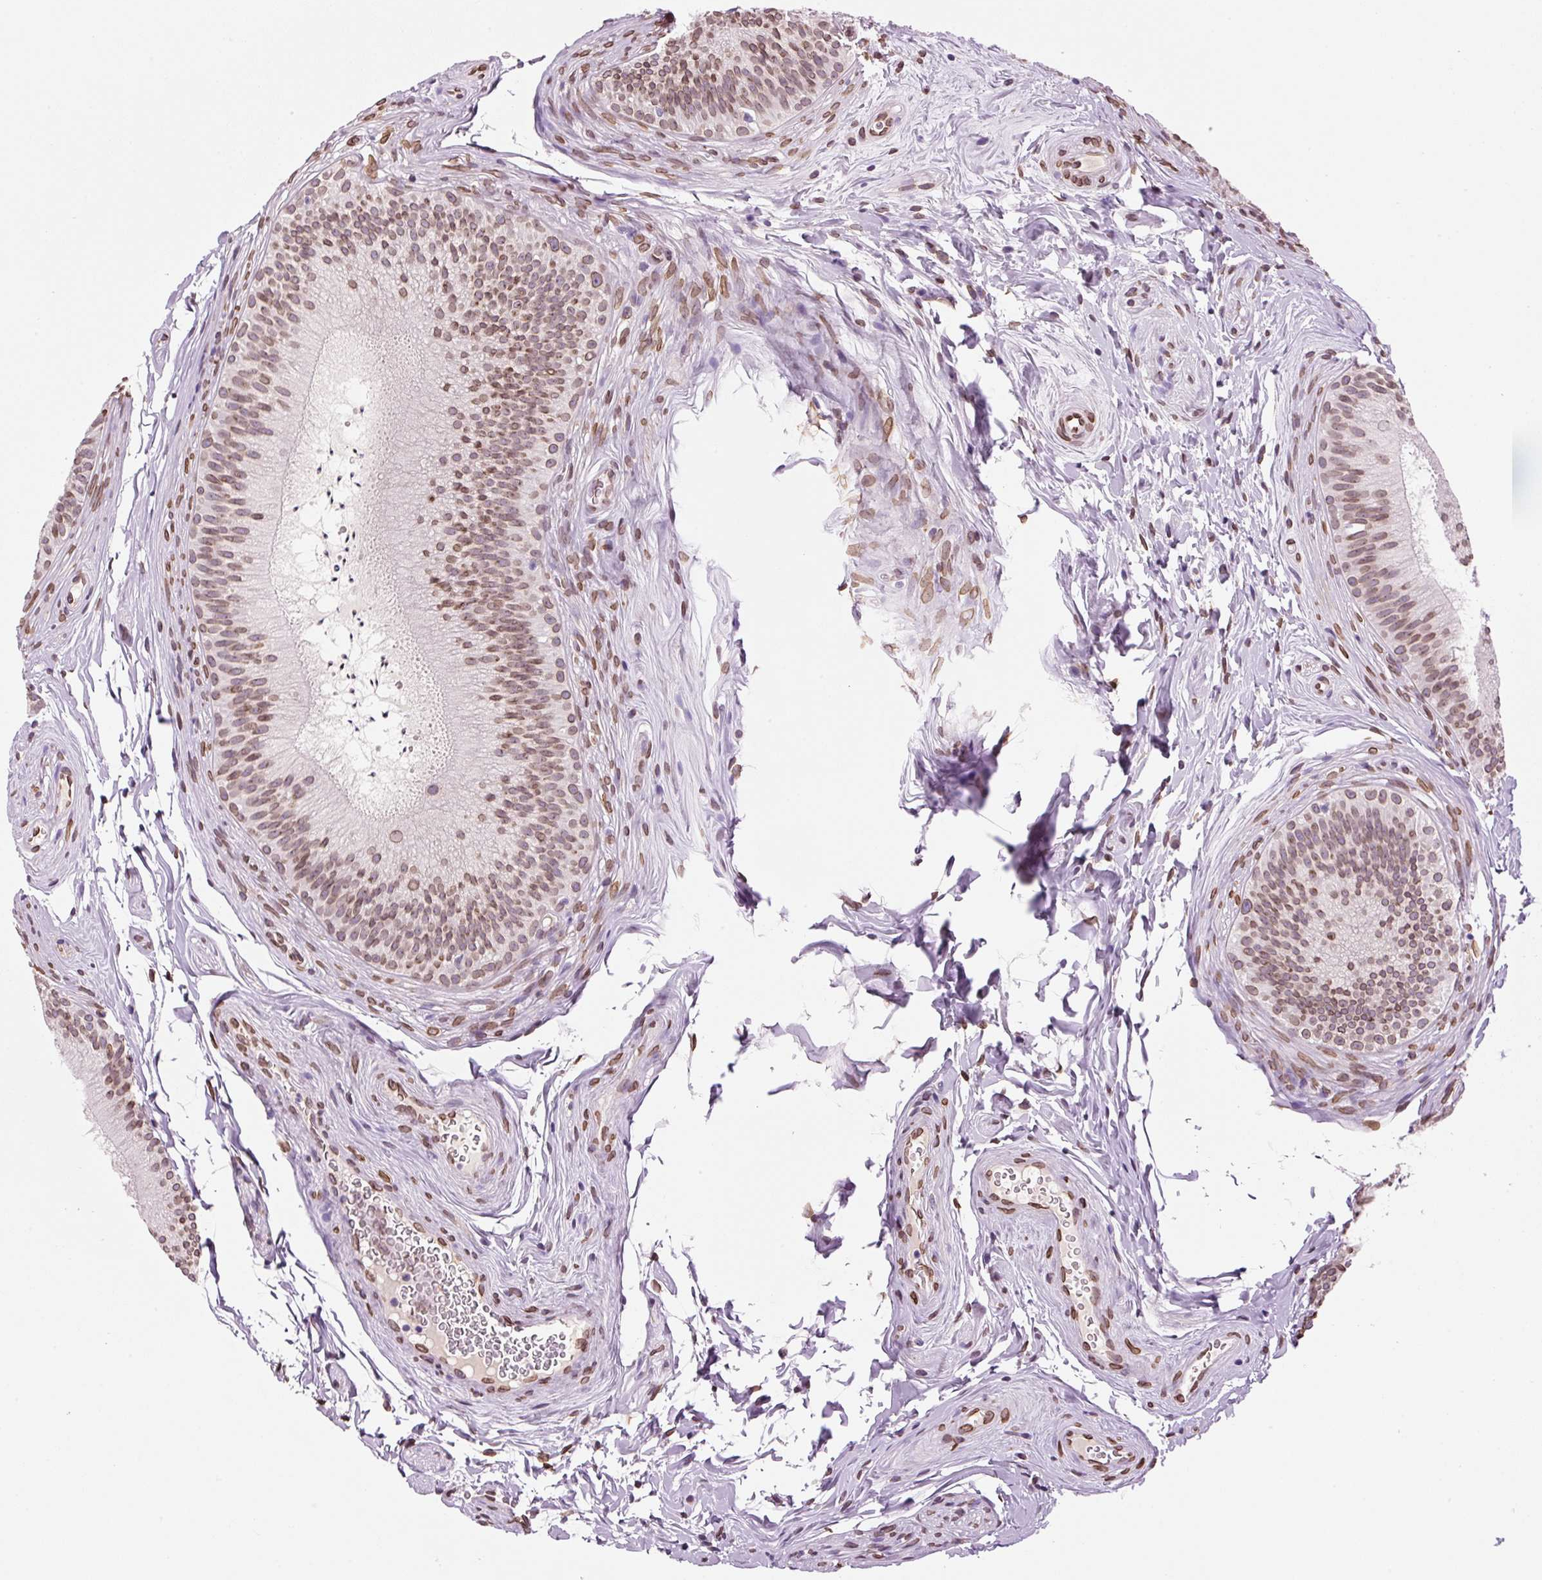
{"staining": {"intensity": "moderate", "quantity": ">75%", "location": "cytoplasmic/membranous,nuclear"}, "tissue": "epididymis", "cell_type": "Glandular cells", "image_type": "normal", "snomed": [{"axis": "morphology", "description": "Normal tissue, NOS"}, {"axis": "topography", "description": "Epididymis"}], "caption": "DAB immunohistochemical staining of benign human epididymis displays moderate cytoplasmic/membranous,nuclear protein expression in about >75% of glandular cells. (Brightfield microscopy of DAB IHC at high magnification).", "gene": "ZNF224", "patient": {"sex": "male", "age": 24}}